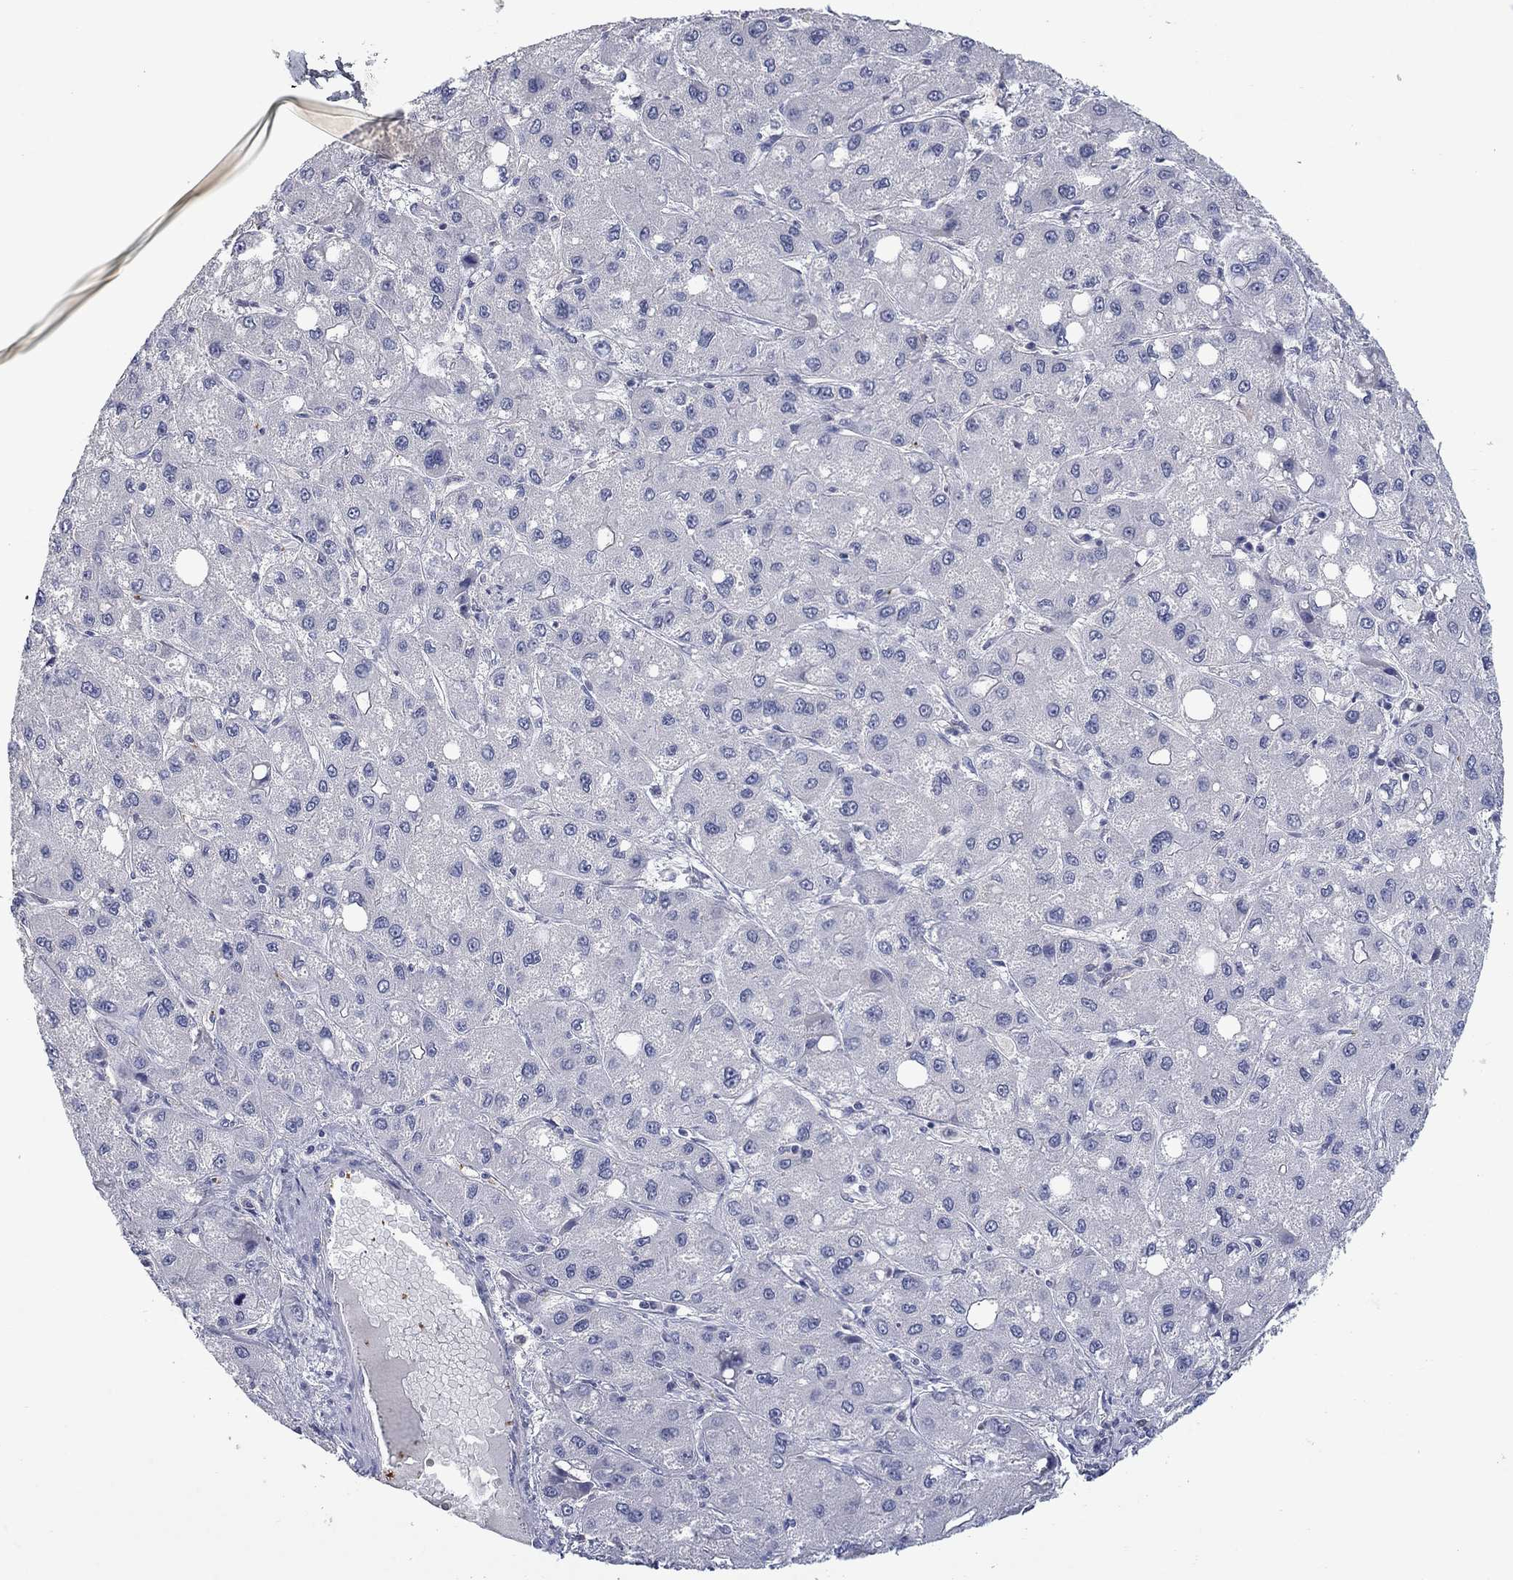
{"staining": {"intensity": "negative", "quantity": "none", "location": "none"}, "tissue": "liver cancer", "cell_type": "Tumor cells", "image_type": "cancer", "snomed": [{"axis": "morphology", "description": "Carcinoma, Hepatocellular, NOS"}, {"axis": "topography", "description": "Liver"}], "caption": "Liver cancer stained for a protein using immunohistochemistry demonstrates no positivity tumor cells.", "gene": "PLEK", "patient": {"sex": "male", "age": 73}}